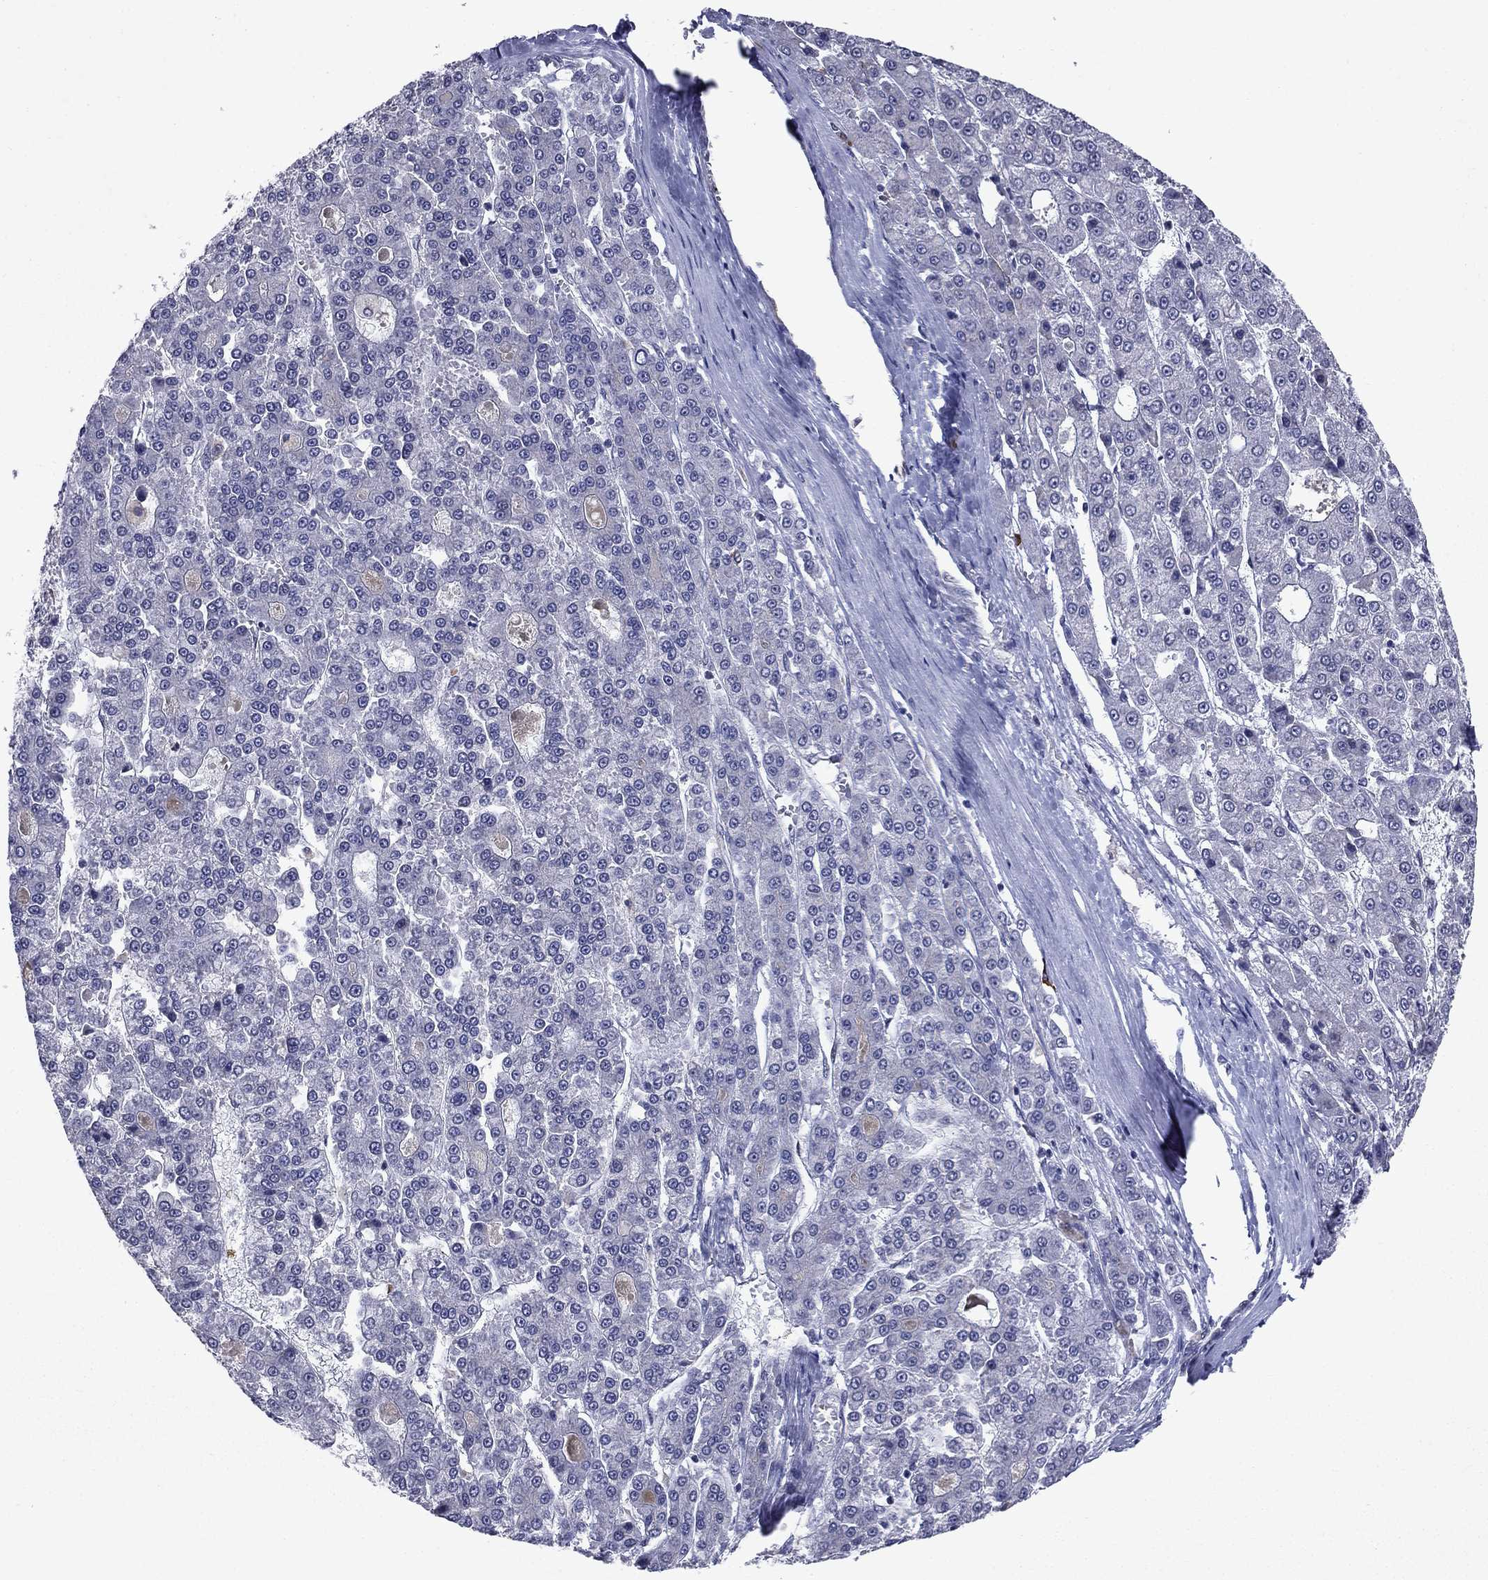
{"staining": {"intensity": "negative", "quantity": "none", "location": "none"}, "tissue": "liver cancer", "cell_type": "Tumor cells", "image_type": "cancer", "snomed": [{"axis": "morphology", "description": "Carcinoma, Hepatocellular, NOS"}, {"axis": "topography", "description": "Liver"}], "caption": "A high-resolution histopathology image shows IHC staining of liver cancer (hepatocellular carcinoma), which demonstrates no significant expression in tumor cells. (IHC, brightfield microscopy, high magnification).", "gene": "ECM1", "patient": {"sex": "male", "age": 70}}